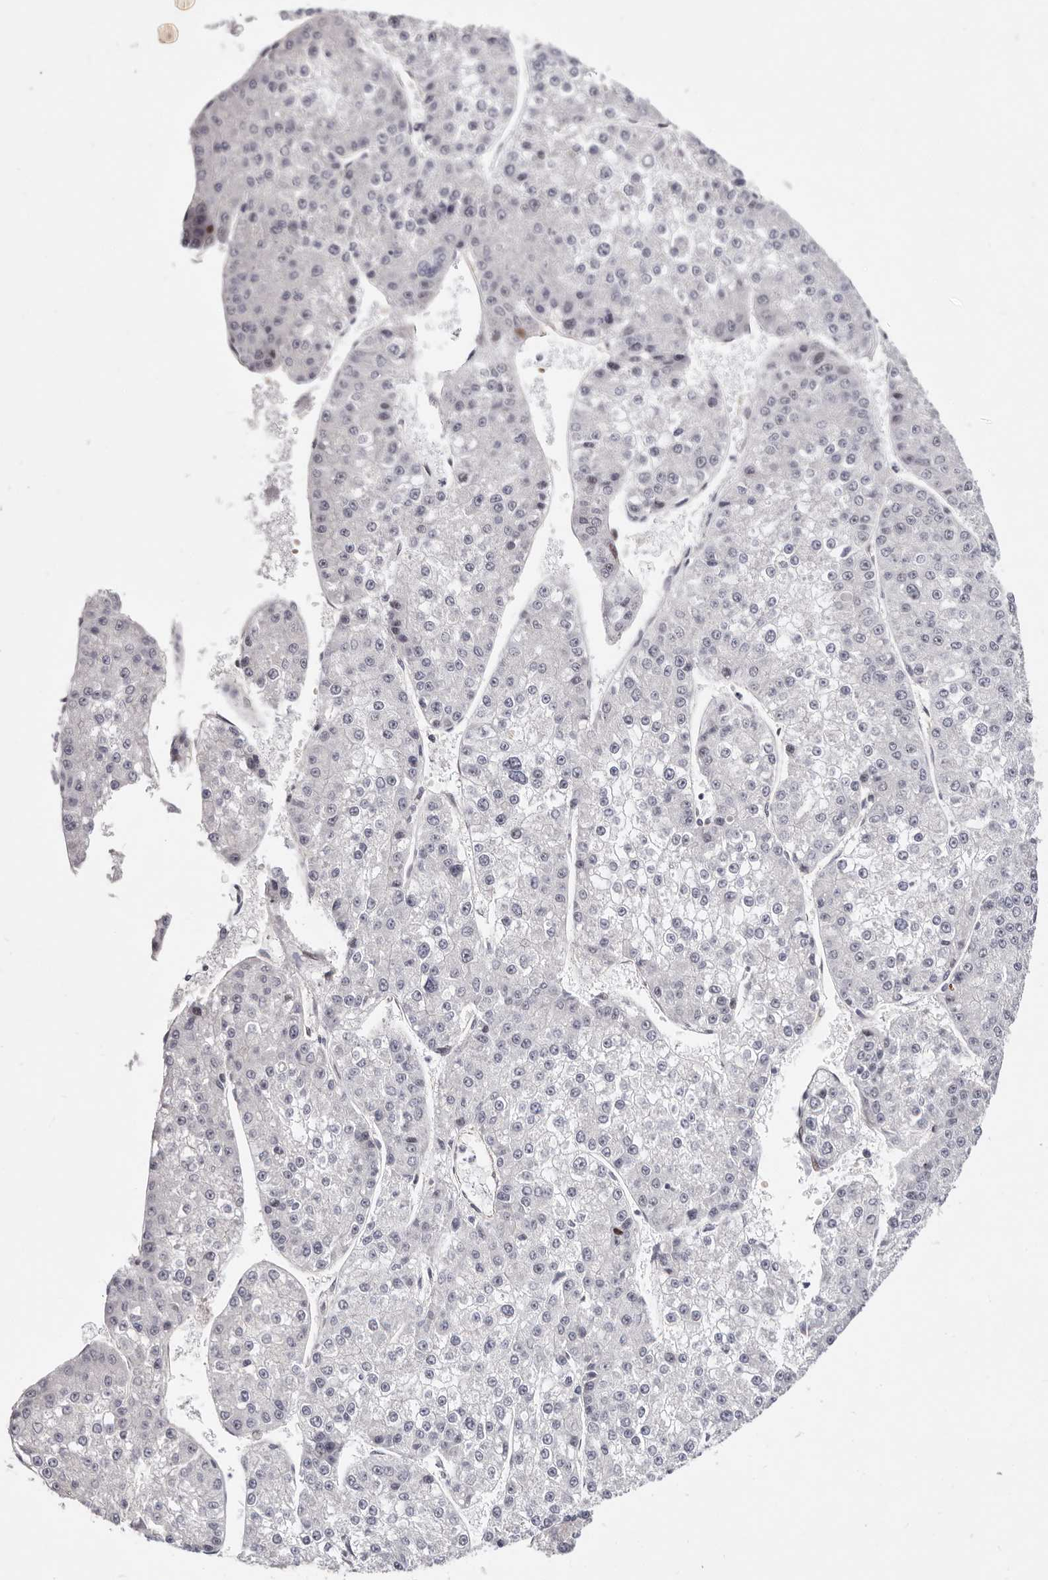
{"staining": {"intensity": "negative", "quantity": "none", "location": "none"}, "tissue": "liver cancer", "cell_type": "Tumor cells", "image_type": "cancer", "snomed": [{"axis": "morphology", "description": "Carcinoma, Hepatocellular, NOS"}, {"axis": "topography", "description": "Liver"}], "caption": "Photomicrograph shows no significant protein expression in tumor cells of liver hepatocellular carcinoma. (Immunohistochemistry (ihc), brightfield microscopy, high magnification).", "gene": "EPHX3", "patient": {"sex": "female", "age": 73}}